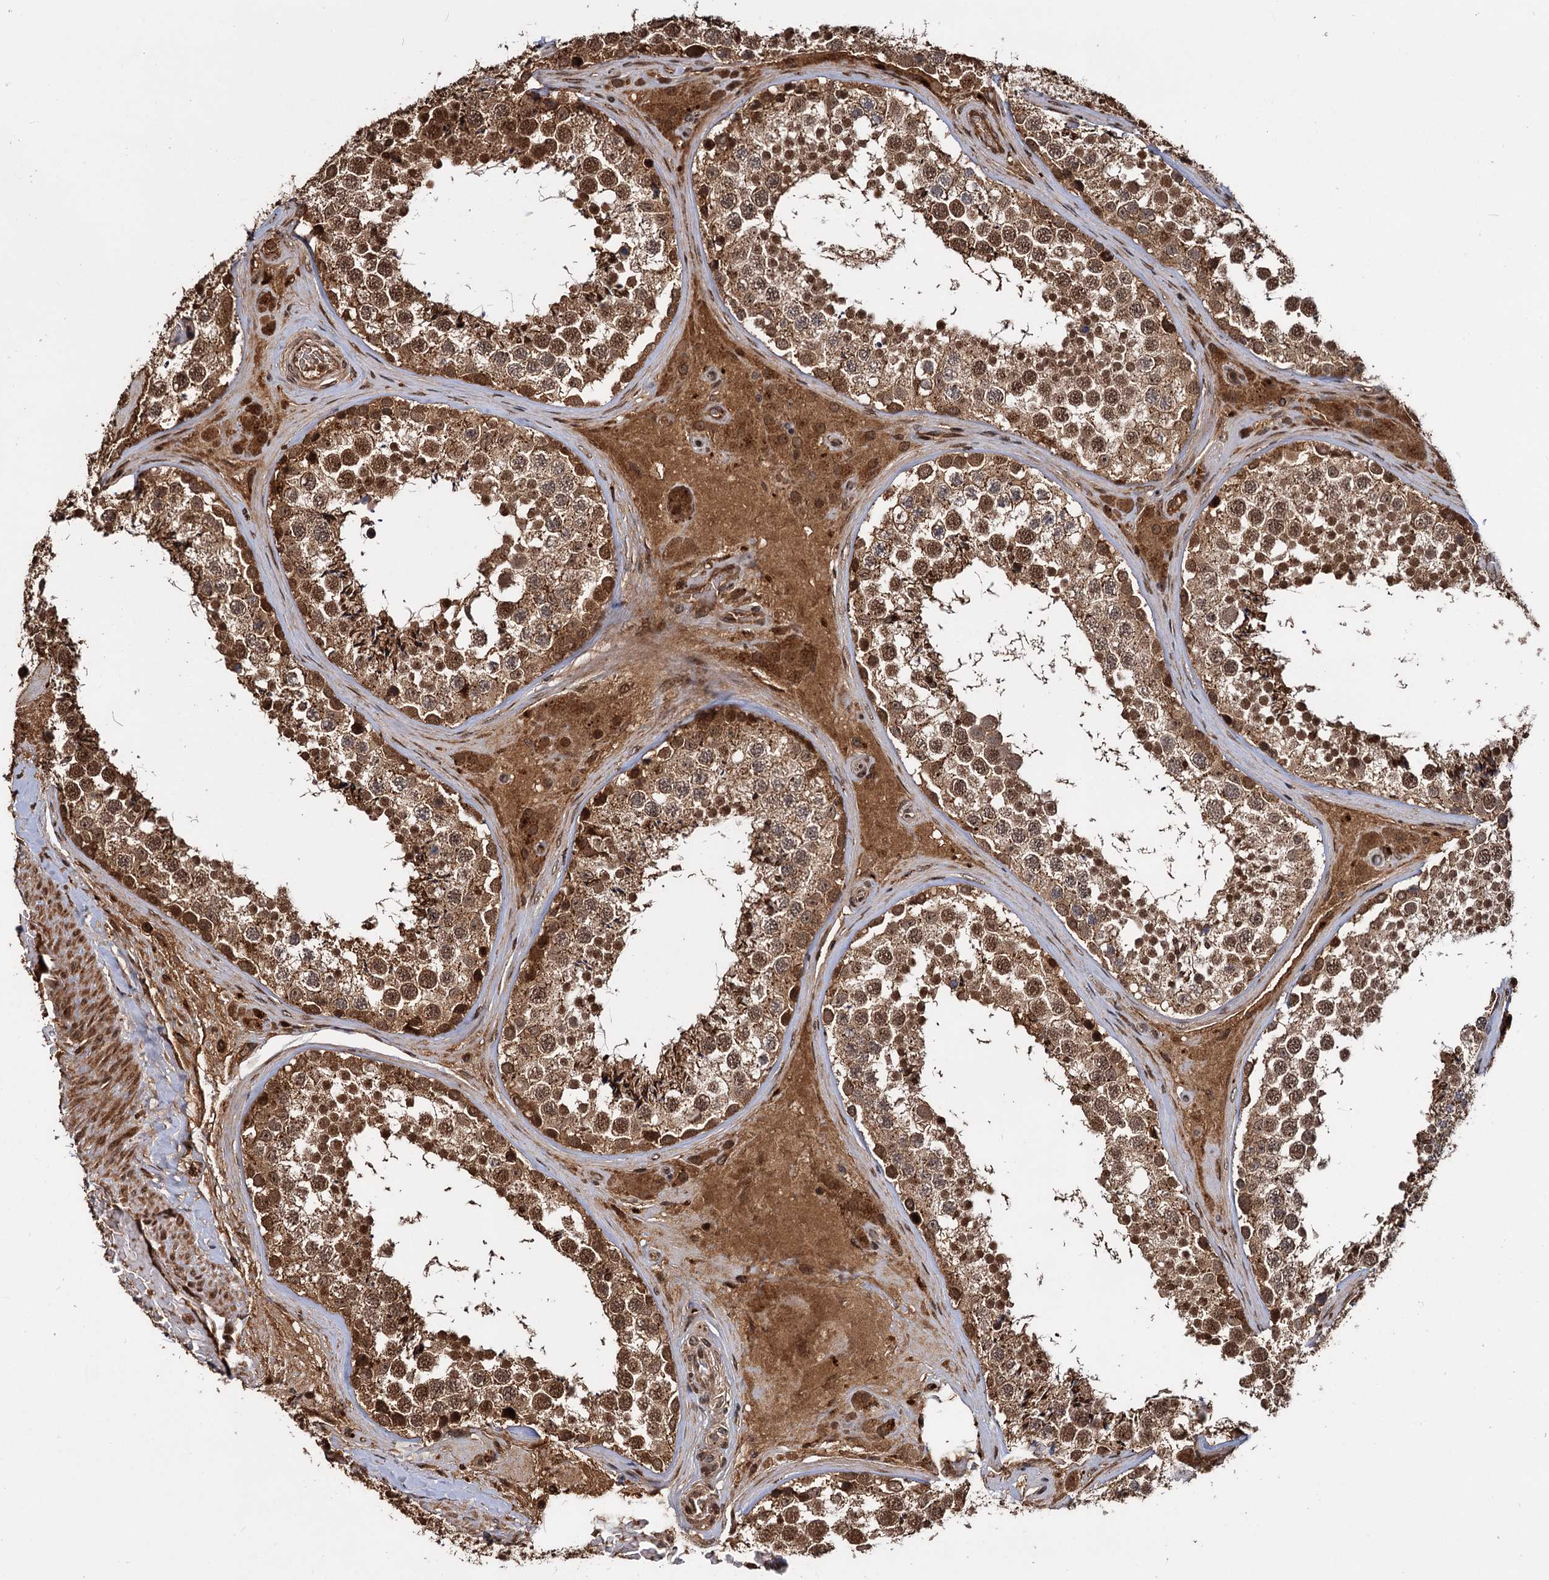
{"staining": {"intensity": "moderate", "quantity": ">75%", "location": "cytoplasmic/membranous,nuclear"}, "tissue": "testis", "cell_type": "Cells in seminiferous ducts", "image_type": "normal", "snomed": [{"axis": "morphology", "description": "Normal tissue, NOS"}, {"axis": "topography", "description": "Testis"}], "caption": "An immunohistochemistry photomicrograph of unremarkable tissue is shown. Protein staining in brown shows moderate cytoplasmic/membranous,nuclear positivity in testis within cells in seminiferous ducts. The protein is stained brown, and the nuclei are stained in blue (DAB (3,3'-diaminobenzidine) IHC with brightfield microscopy, high magnification).", "gene": "CEP192", "patient": {"sex": "male", "age": 46}}